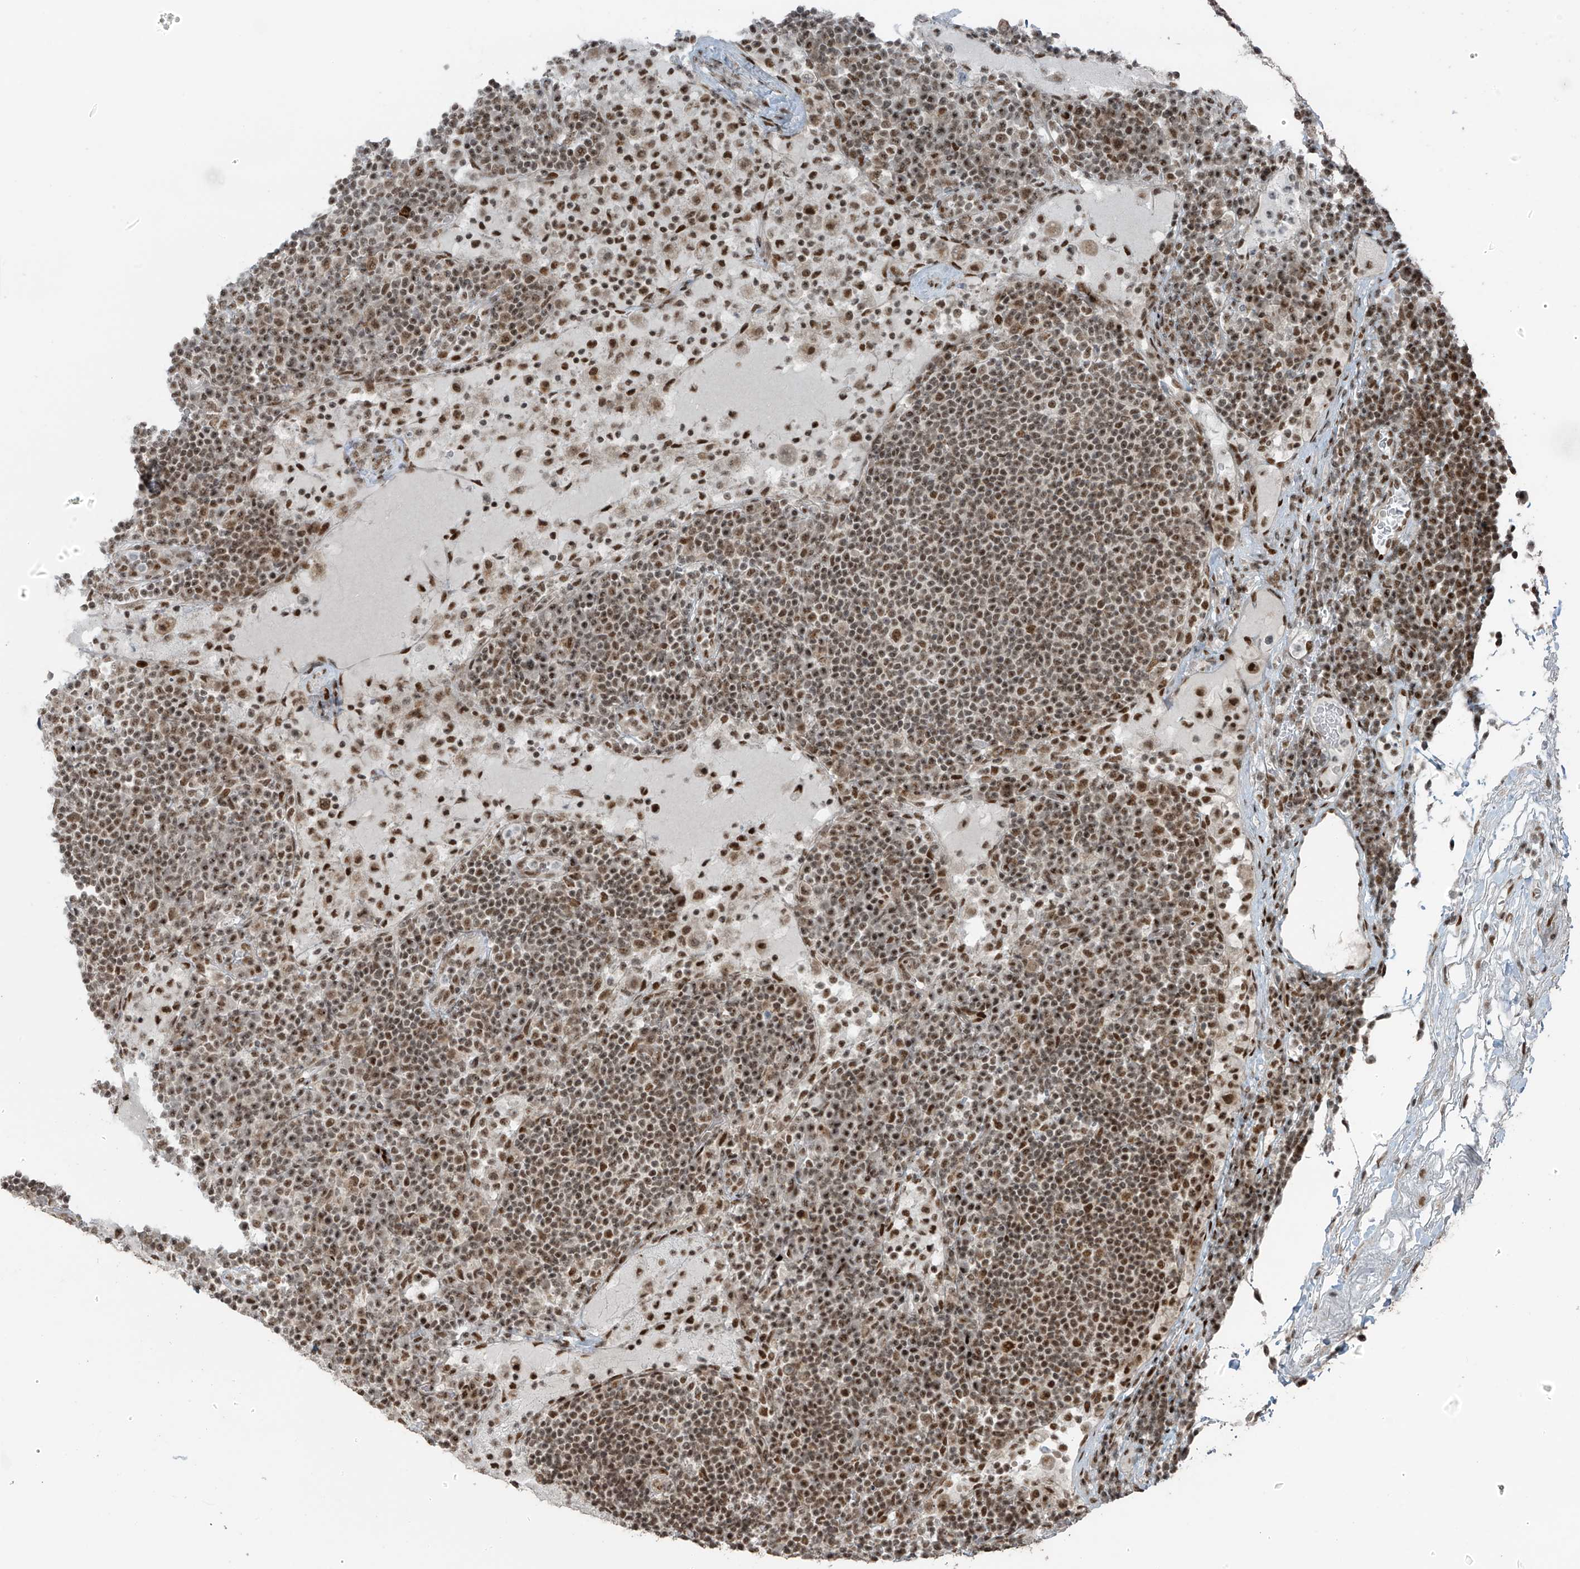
{"staining": {"intensity": "strong", "quantity": ">75%", "location": "nuclear"}, "tissue": "lymph node", "cell_type": "Non-germinal center cells", "image_type": "normal", "snomed": [{"axis": "morphology", "description": "Normal tissue, NOS"}, {"axis": "topography", "description": "Lymph node"}], "caption": "This histopathology image demonstrates IHC staining of benign lymph node, with high strong nuclear expression in approximately >75% of non-germinal center cells.", "gene": "PCNP", "patient": {"sex": "female", "age": 53}}